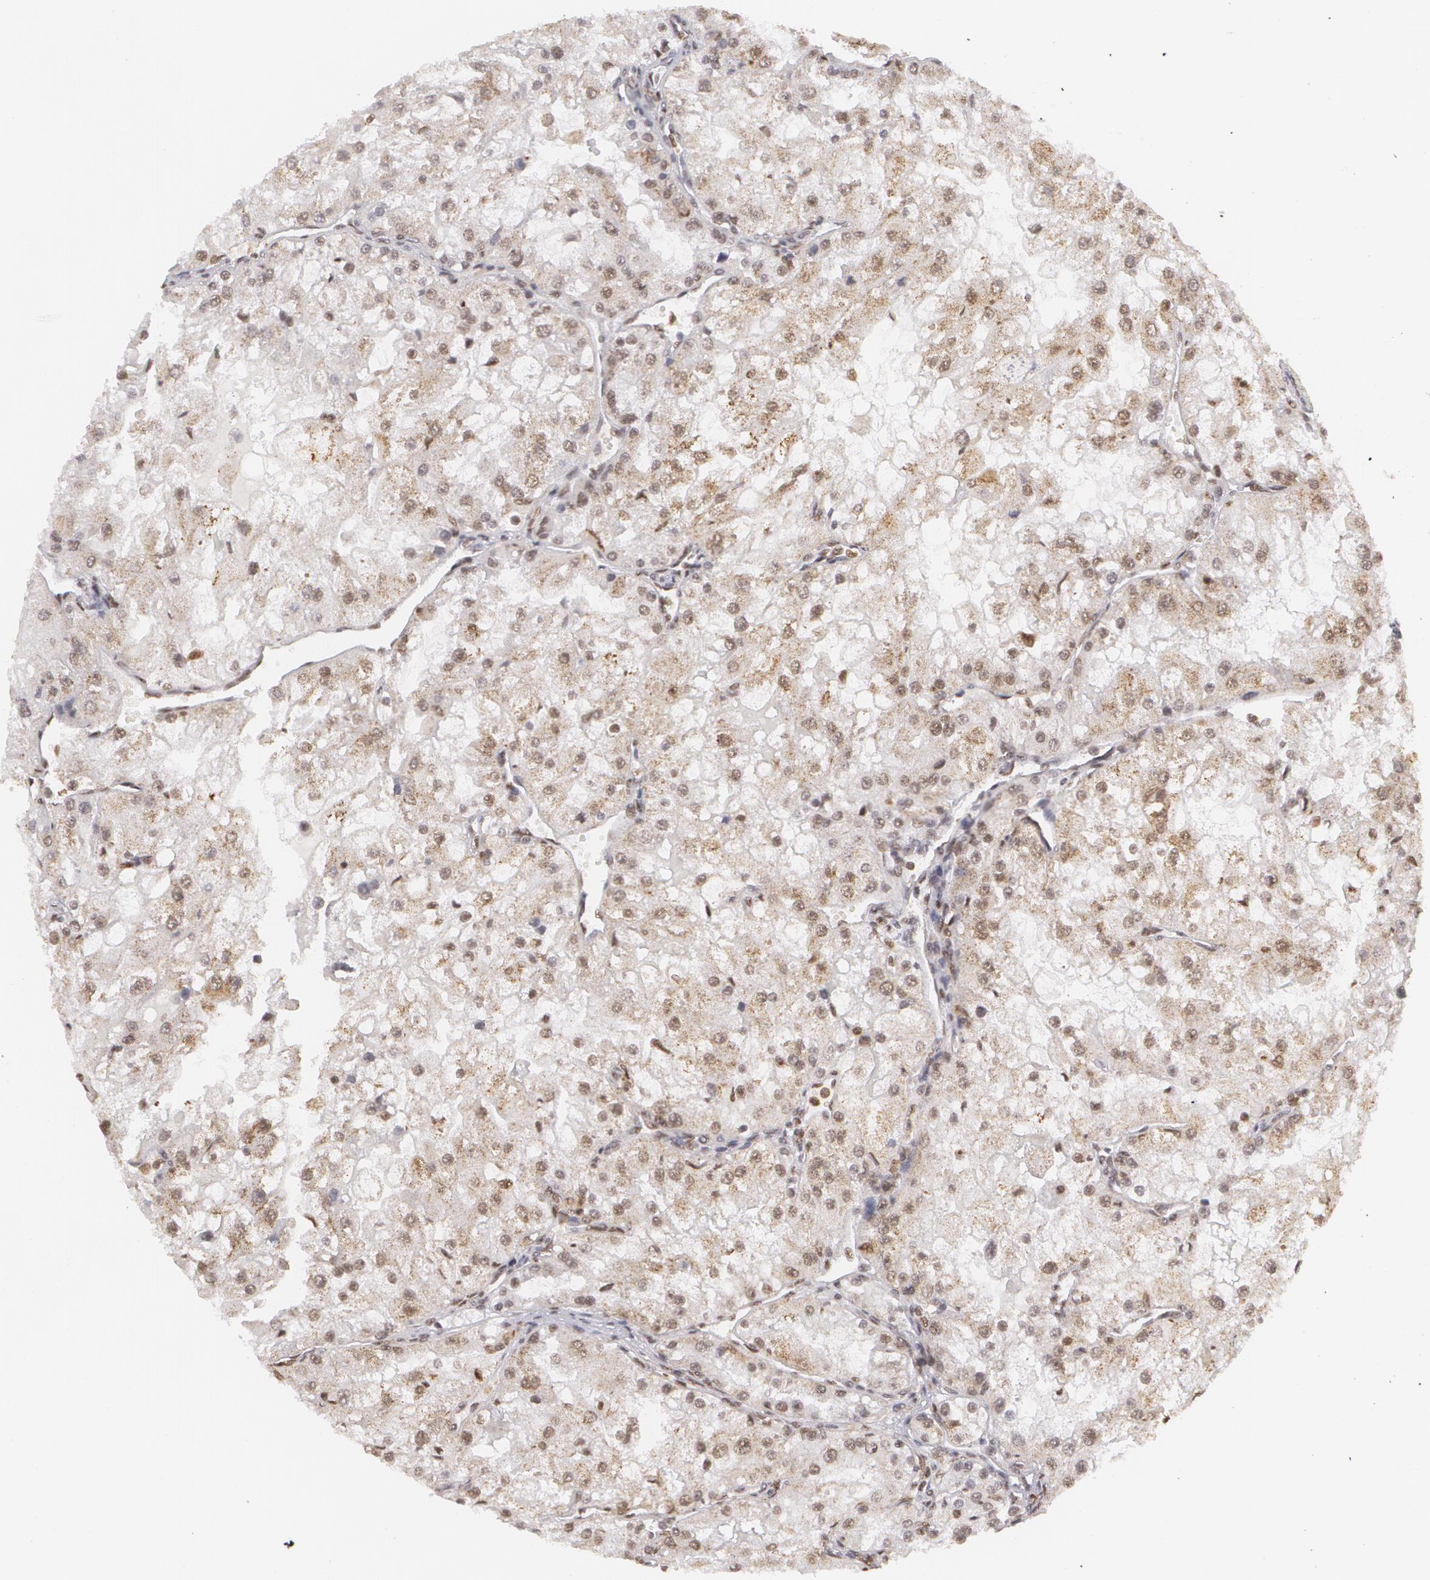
{"staining": {"intensity": "weak", "quantity": "25%-75%", "location": "nuclear"}, "tissue": "renal cancer", "cell_type": "Tumor cells", "image_type": "cancer", "snomed": [{"axis": "morphology", "description": "Adenocarcinoma, NOS"}, {"axis": "topography", "description": "Kidney"}], "caption": "Weak nuclear protein staining is present in approximately 25%-75% of tumor cells in adenocarcinoma (renal). (Brightfield microscopy of DAB IHC at high magnification).", "gene": "MXD1", "patient": {"sex": "female", "age": 74}}